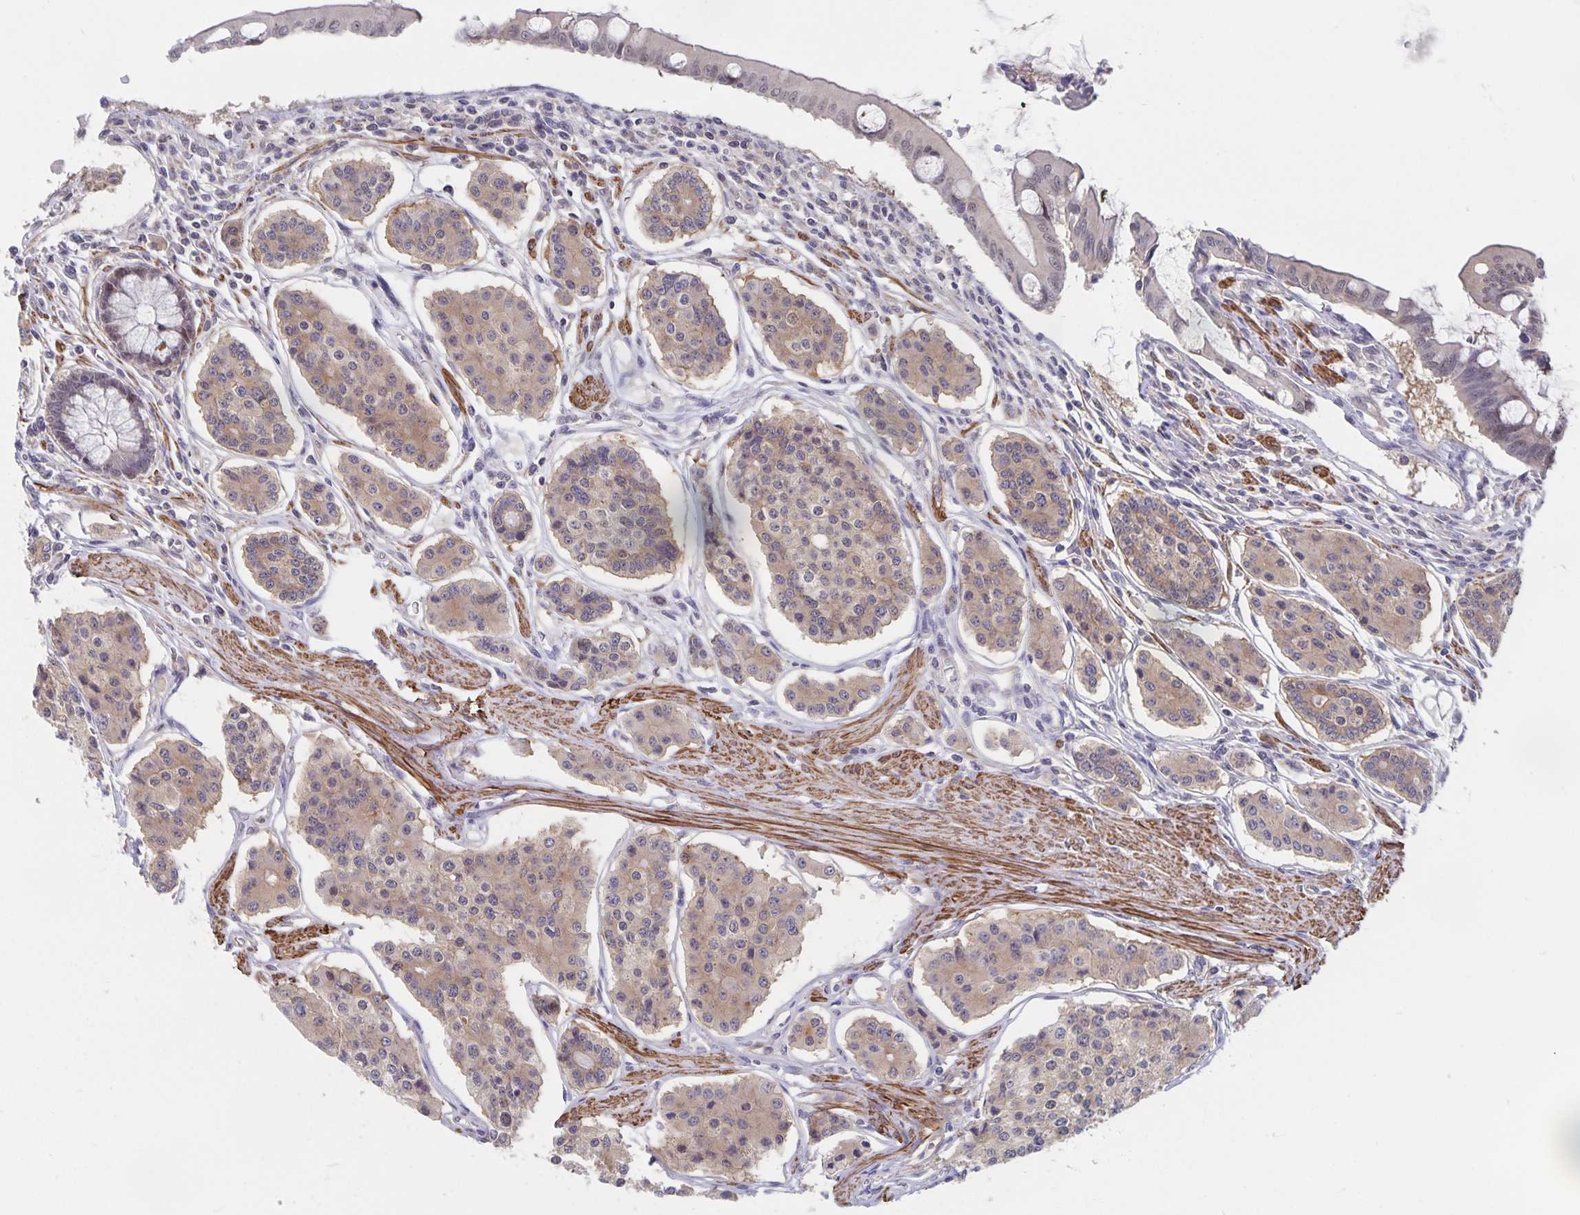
{"staining": {"intensity": "weak", "quantity": ">75%", "location": "cytoplasmic/membranous"}, "tissue": "carcinoid", "cell_type": "Tumor cells", "image_type": "cancer", "snomed": [{"axis": "morphology", "description": "Carcinoid, malignant, NOS"}, {"axis": "topography", "description": "Small intestine"}], "caption": "Brown immunohistochemical staining in carcinoid (malignant) shows weak cytoplasmic/membranous positivity in about >75% of tumor cells.", "gene": "BAG6", "patient": {"sex": "female", "age": 65}}